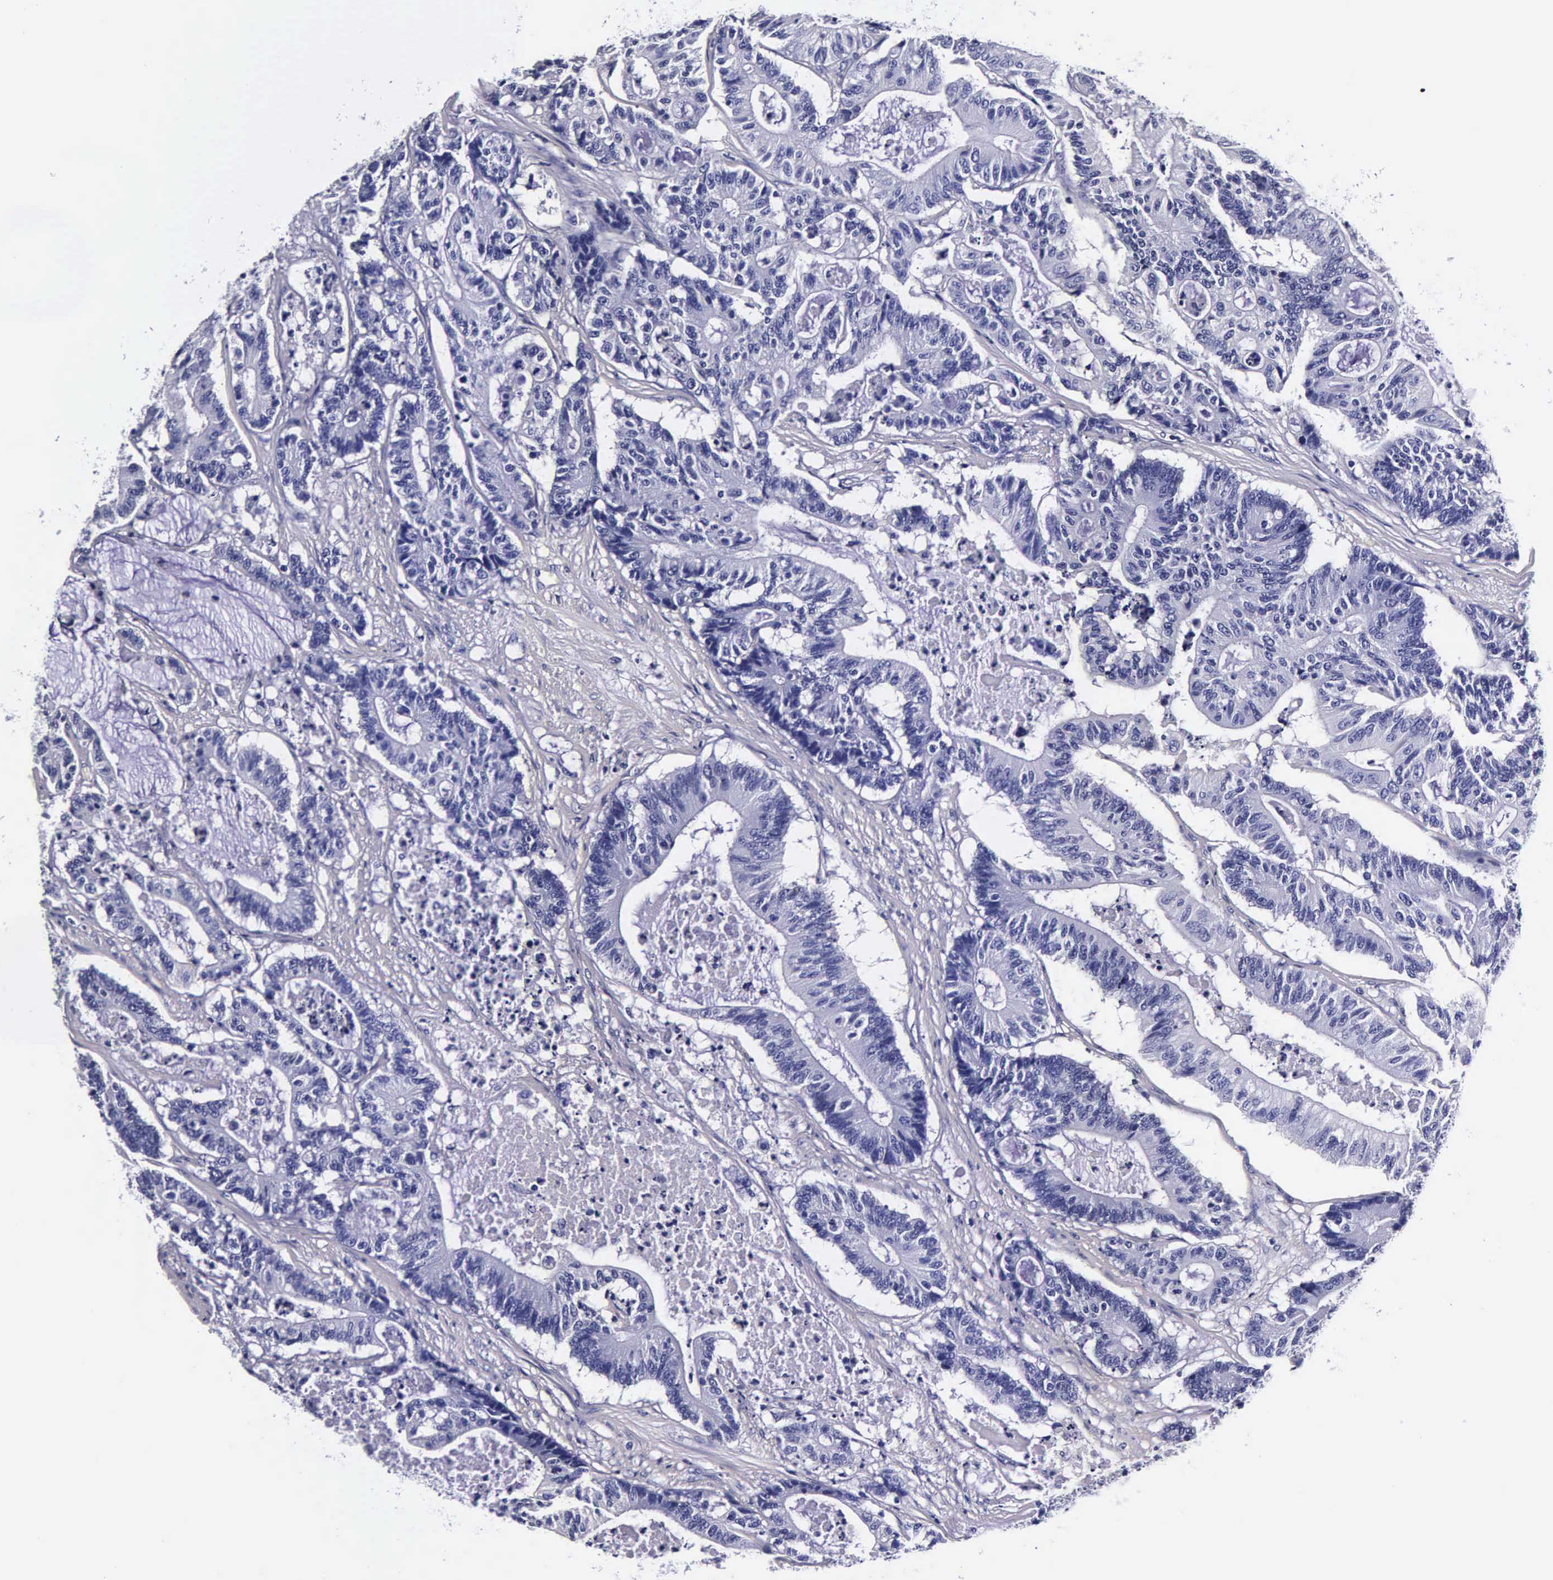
{"staining": {"intensity": "negative", "quantity": "none", "location": "none"}, "tissue": "colorectal cancer", "cell_type": "Tumor cells", "image_type": "cancer", "snomed": [{"axis": "morphology", "description": "Adenocarcinoma, NOS"}, {"axis": "topography", "description": "Colon"}], "caption": "Photomicrograph shows no significant protein staining in tumor cells of colorectal cancer (adenocarcinoma). (Immunohistochemistry (ihc), brightfield microscopy, high magnification).", "gene": "IAPP", "patient": {"sex": "female", "age": 84}}